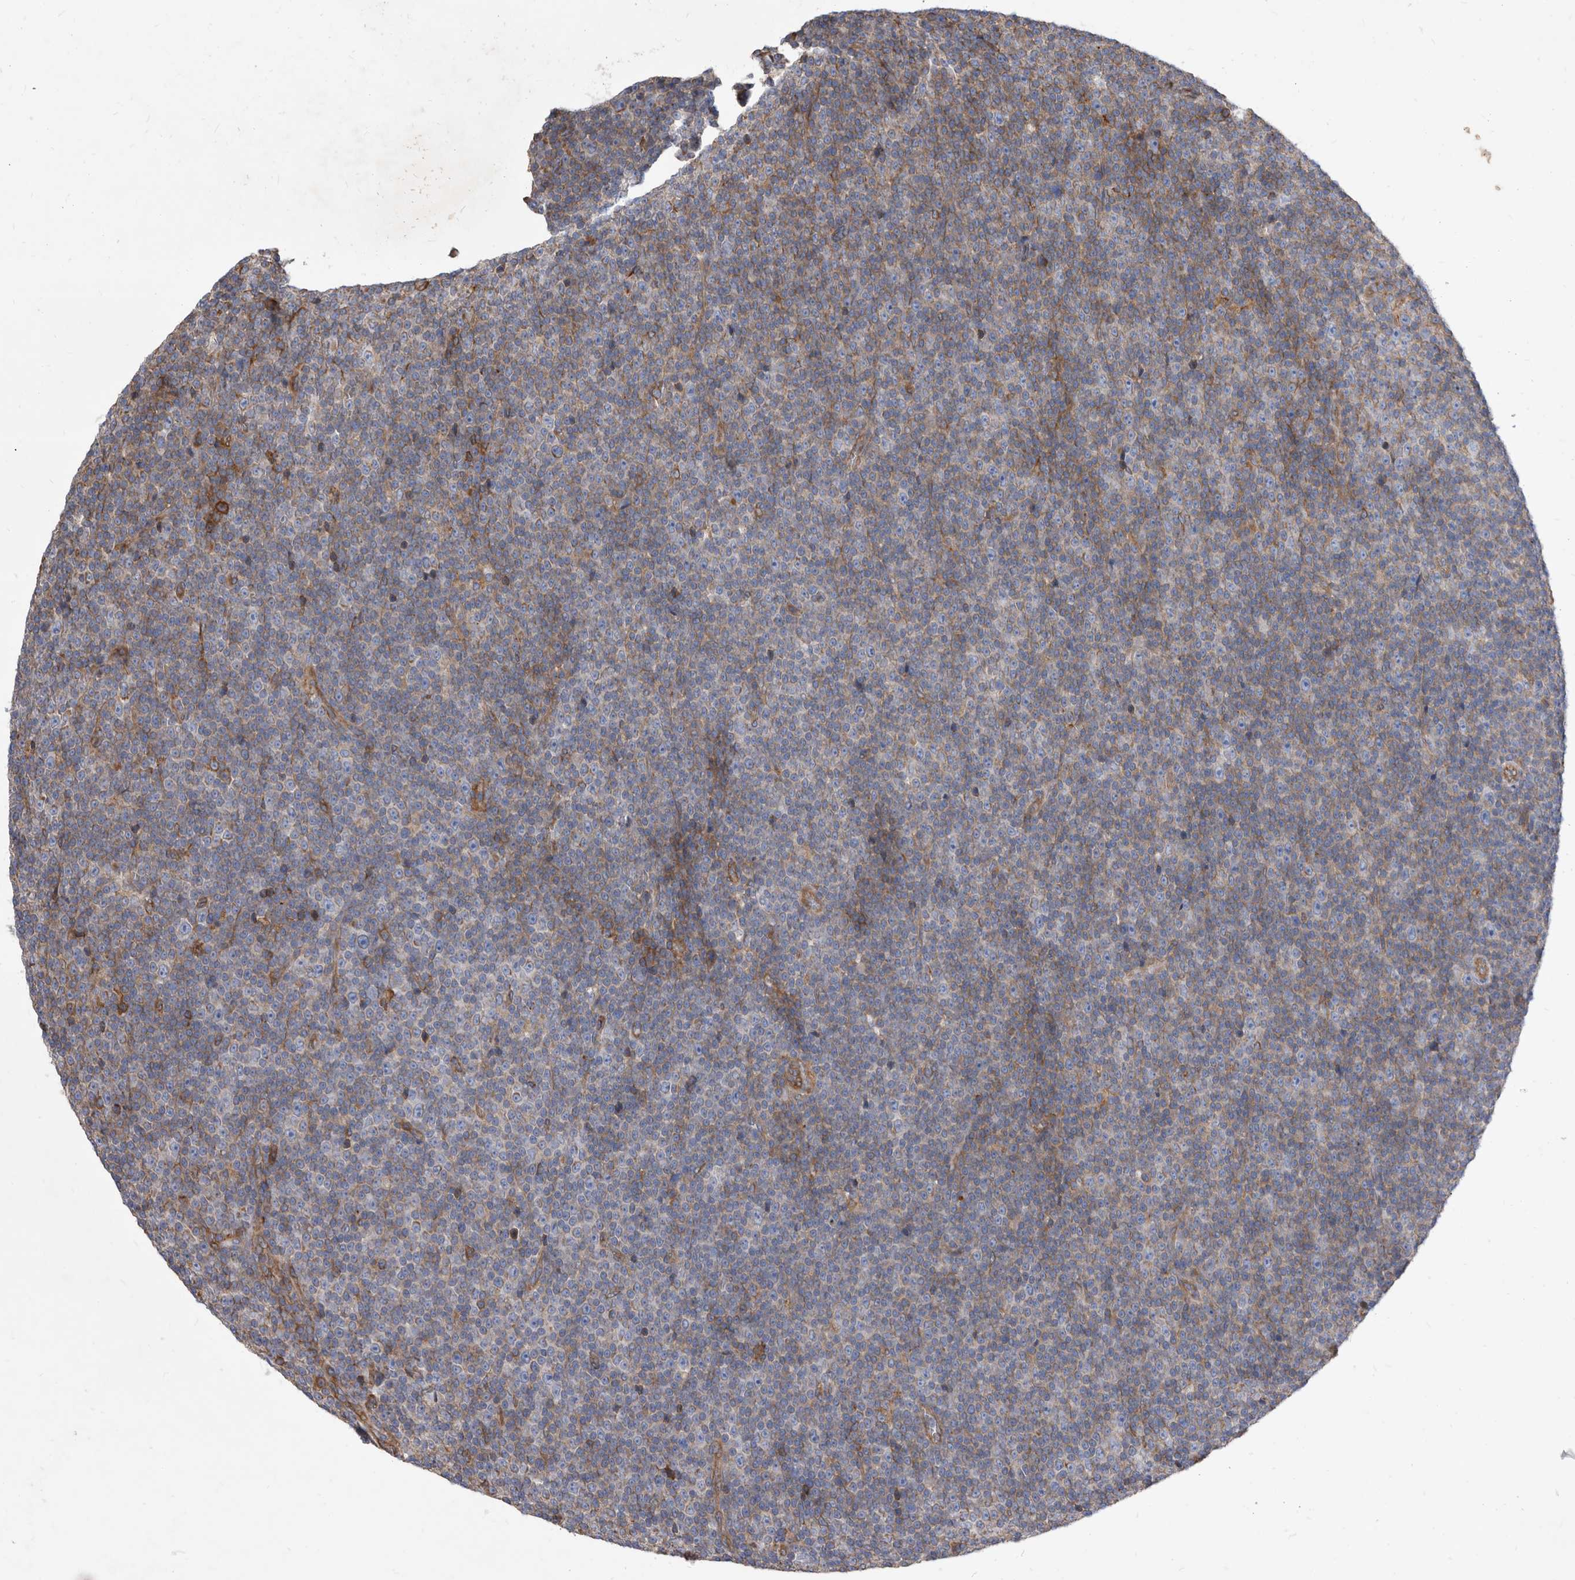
{"staining": {"intensity": "negative", "quantity": "none", "location": "none"}, "tissue": "lymphoma", "cell_type": "Tumor cells", "image_type": "cancer", "snomed": [{"axis": "morphology", "description": "Malignant lymphoma, non-Hodgkin's type, Low grade"}, {"axis": "topography", "description": "Lymph node"}], "caption": "Malignant lymphoma, non-Hodgkin's type (low-grade) stained for a protein using IHC demonstrates no positivity tumor cells.", "gene": "ATP13A3", "patient": {"sex": "female", "age": 67}}